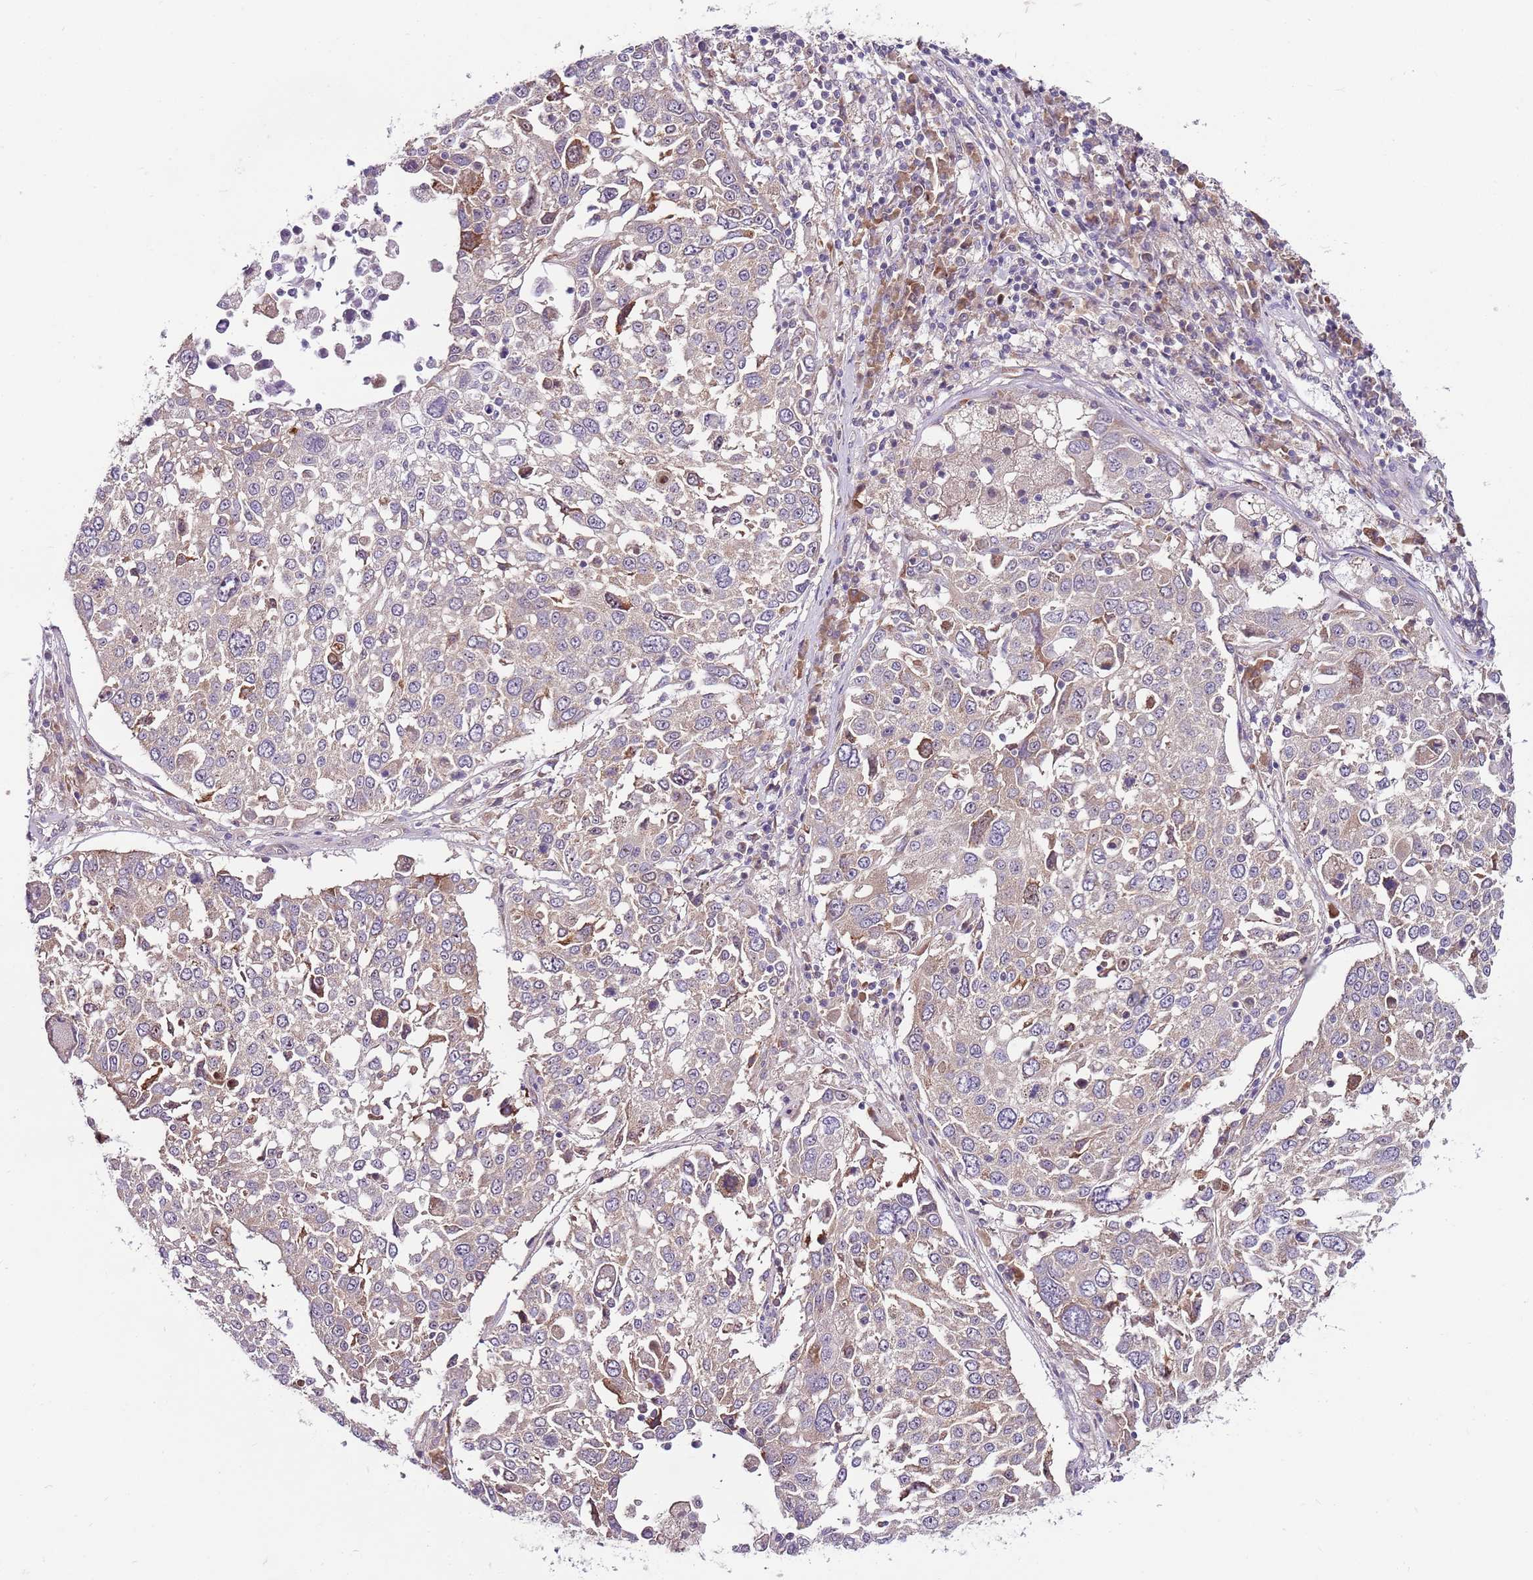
{"staining": {"intensity": "weak", "quantity": "25%-75%", "location": "cytoplasmic/membranous"}, "tissue": "lung cancer", "cell_type": "Tumor cells", "image_type": "cancer", "snomed": [{"axis": "morphology", "description": "Squamous cell carcinoma, NOS"}, {"axis": "topography", "description": "Lung"}], "caption": "Tumor cells show low levels of weak cytoplasmic/membranous positivity in about 25%-75% of cells in human squamous cell carcinoma (lung).", "gene": "FBXL22", "patient": {"sex": "male", "age": 65}}